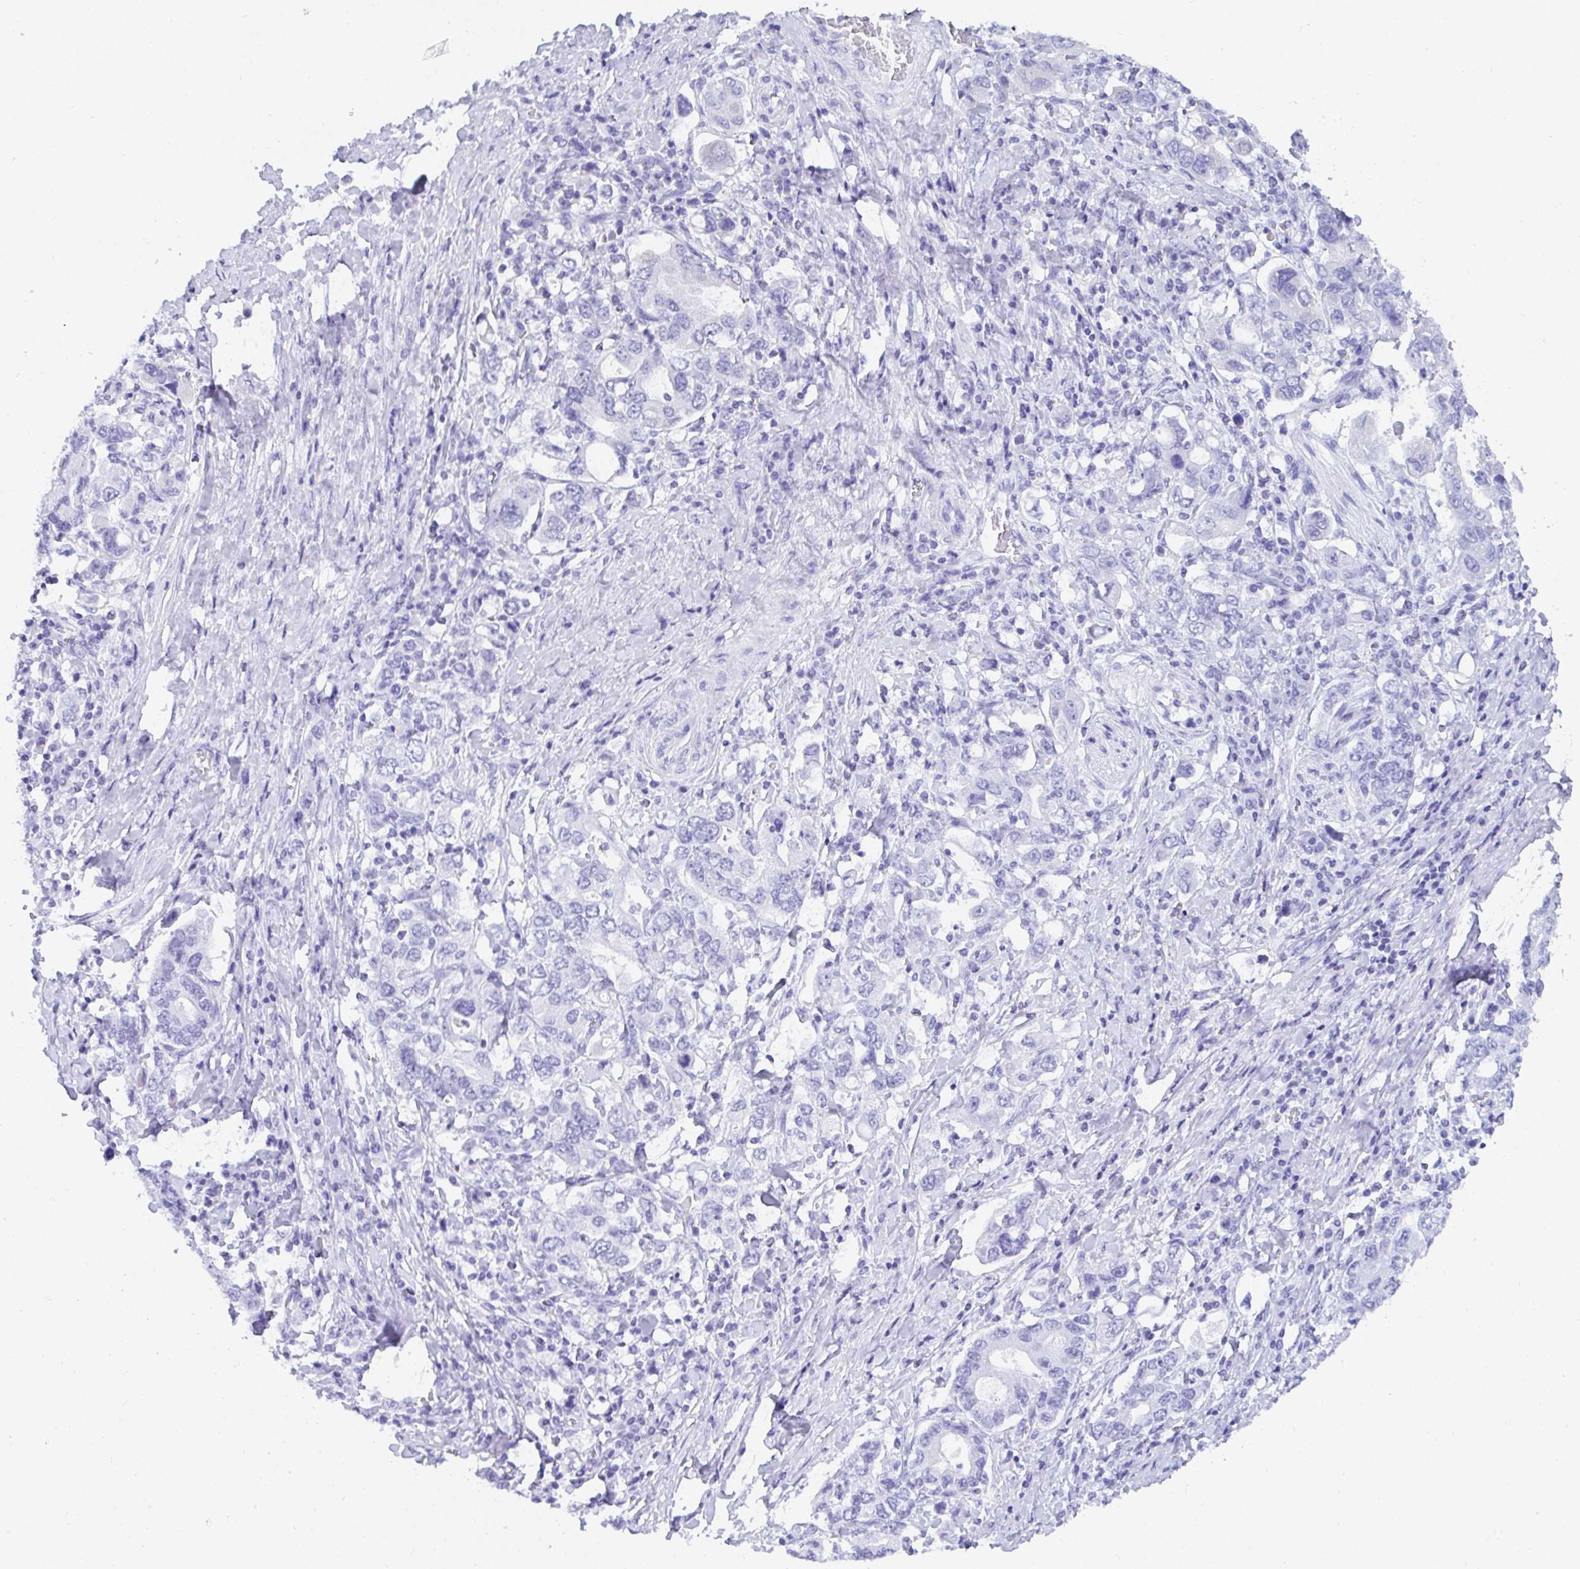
{"staining": {"intensity": "negative", "quantity": "none", "location": "none"}, "tissue": "stomach cancer", "cell_type": "Tumor cells", "image_type": "cancer", "snomed": [{"axis": "morphology", "description": "Adenocarcinoma, NOS"}, {"axis": "topography", "description": "Stomach, upper"}, {"axis": "topography", "description": "Stomach"}], "caption": "IHC of stomach cancer (adenocarcinoma) shows no staining in tumor cells. (Immunohistochemistry (ihc), brightfield microscopy, high magnification).", "gene": "PC", "patient": {"sex": "male", "age": 62}}